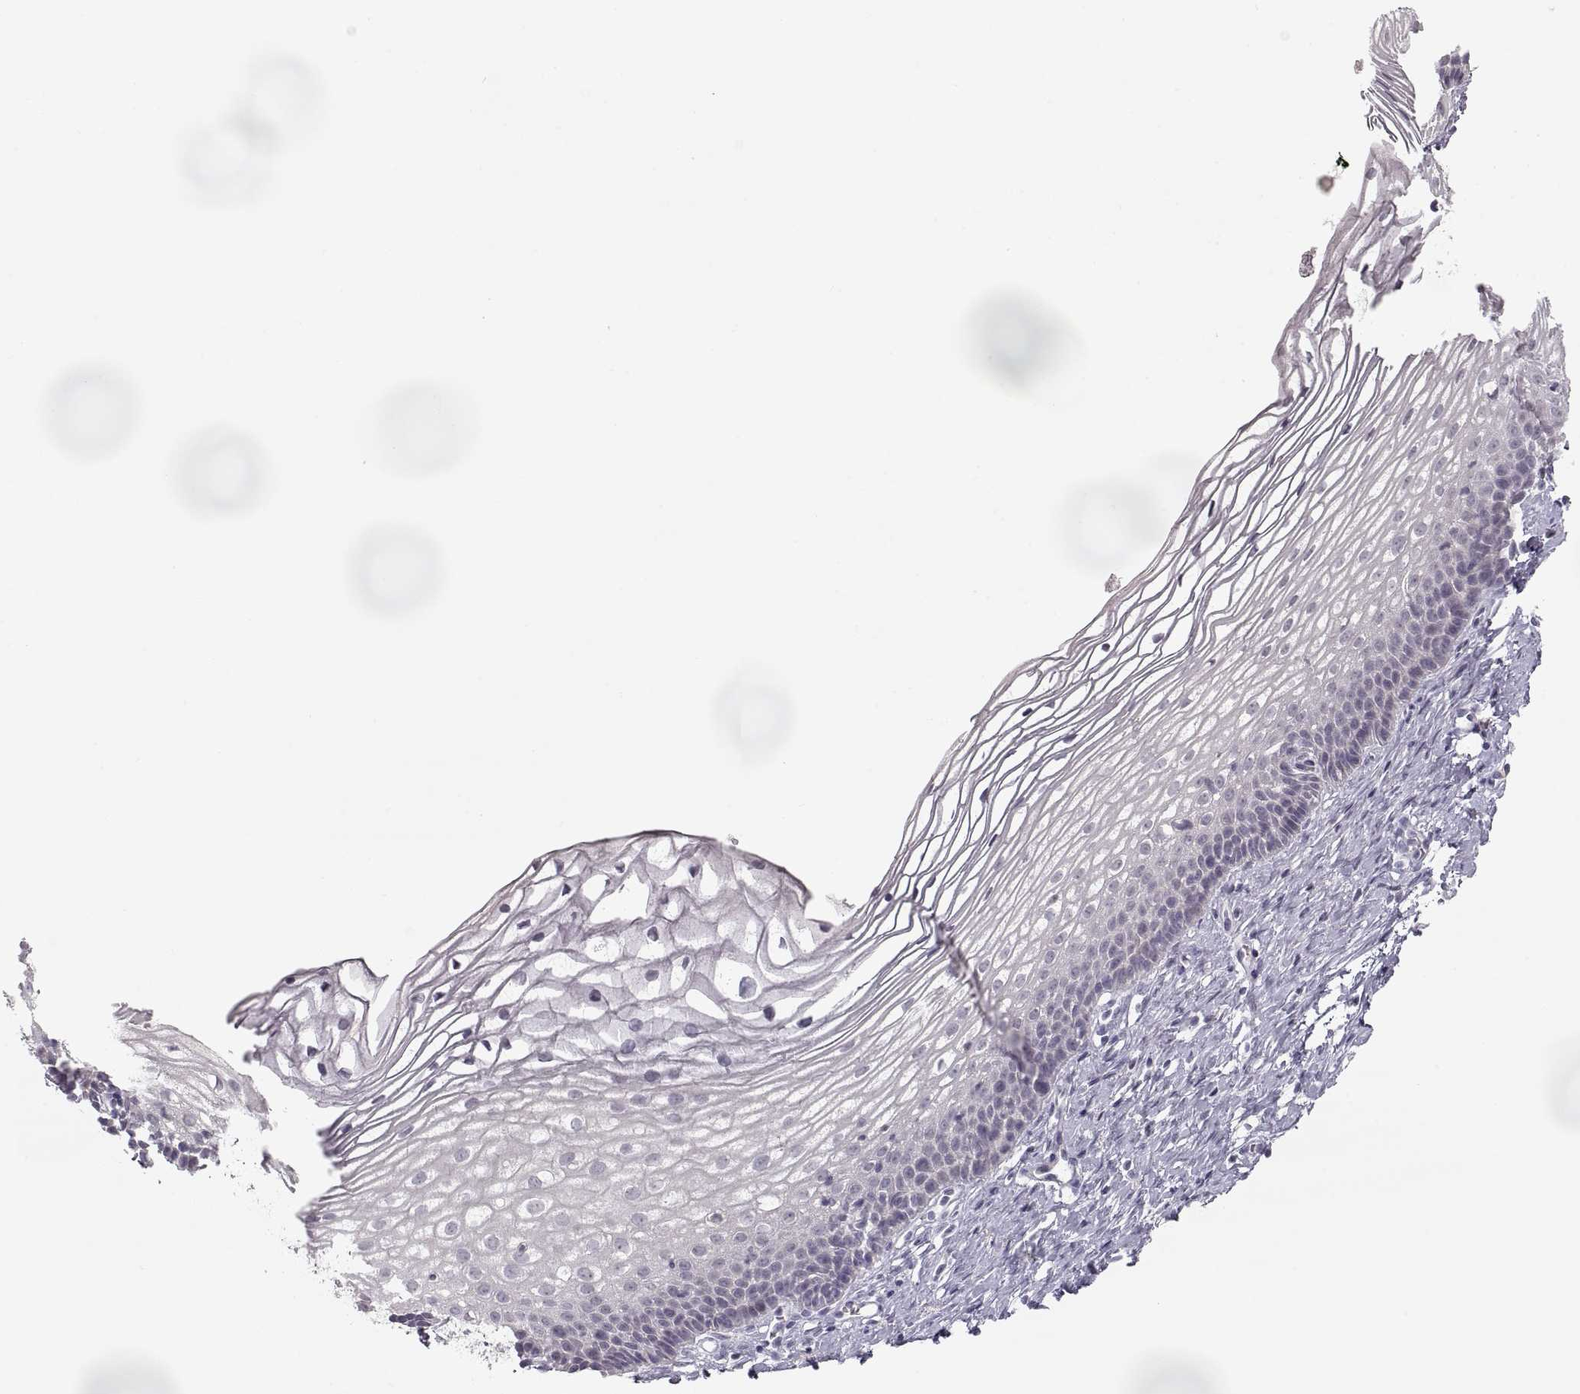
{"staining": {"intensity": "negative", "quantity": "none", "location": "none"}, "tissue": "cervix", "cell_type": "Glandular cells", "image_type": "normal", "snomed": [{"axis": "morphology", "description": "Normal tissue, NOS"}, {"axis": "topography", "description": "Cervix"}], "caption": "DAB (3,3'-diaminobenzidine) immunohistochemical staining of unremarkable human cervix displays no significant staining in glandular cells. The staining was performed using DAB to visualize the protein expression in brown, while the nuclei were stained in blue with hematoxylin (Magnification: 20x).", "gene": "PCSK2", "patient": {"sex": "female", "age": 39}}